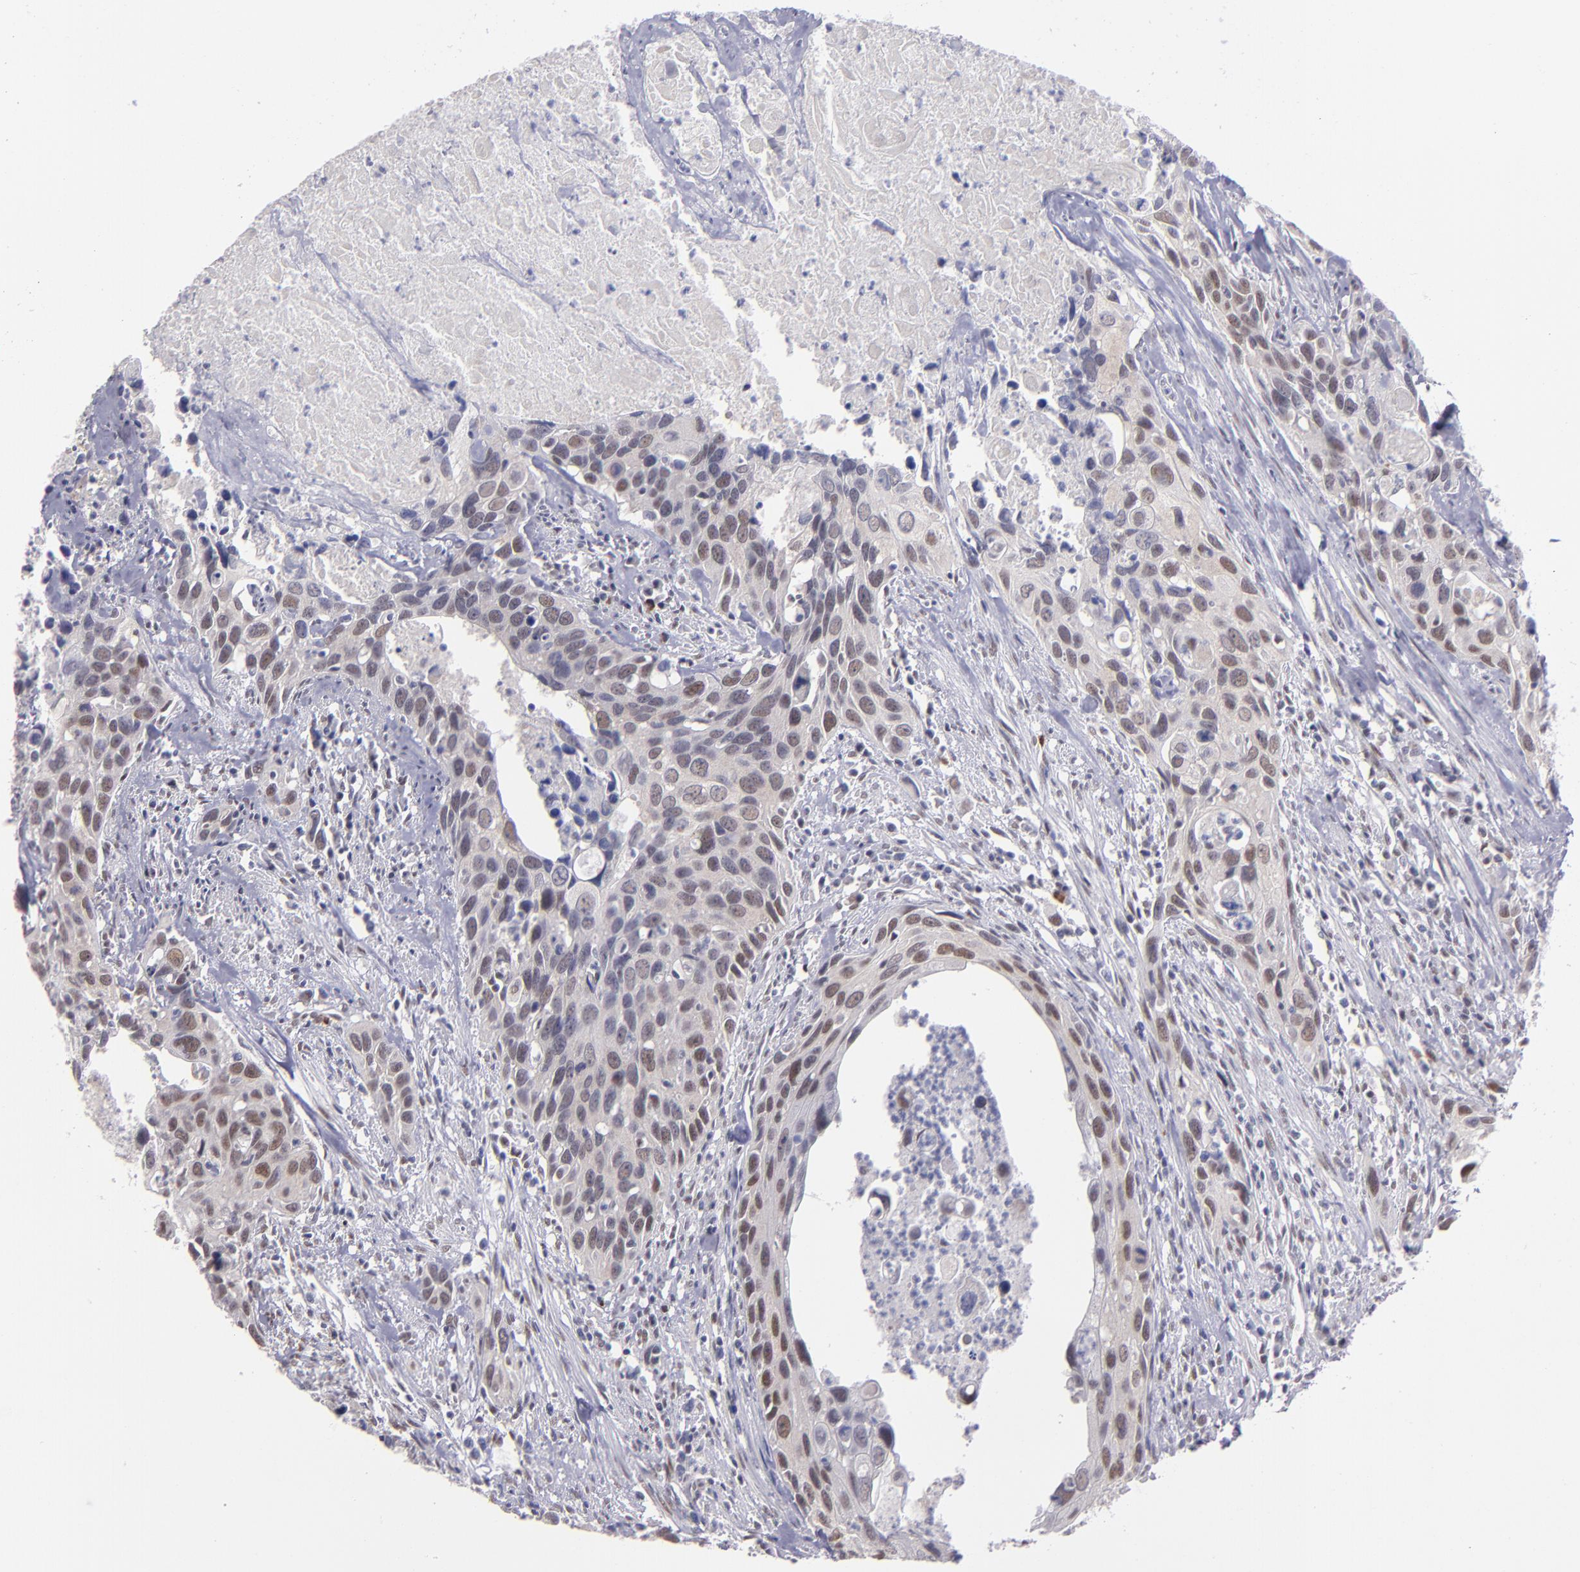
{"staining": {"intensity": "moderate", "quantity": "25%-75%", "location": "nuclear"}, "tissue": "urothelial cancer", "cell_type": "Tumor cells", "image_type": "cancer", "snomed": [{"axis": "morphology", "description": "Urothelial carcinoma, High grade"}, {"axis": "topography", "description": "Urinary bladder"}], "caption": "The immunohistochemical stain highlights moderate nuclear staining in tumor cells of high-grade urothelial carcinoma tissue. Using DAB (3,3'-diaminobenzidine) (brown) and hematoxylin (blue) stains, captured at high magnification using brightfield microscopy.", "gene": "OTUB2", "patient": {"sex": "male", "age": 71}}